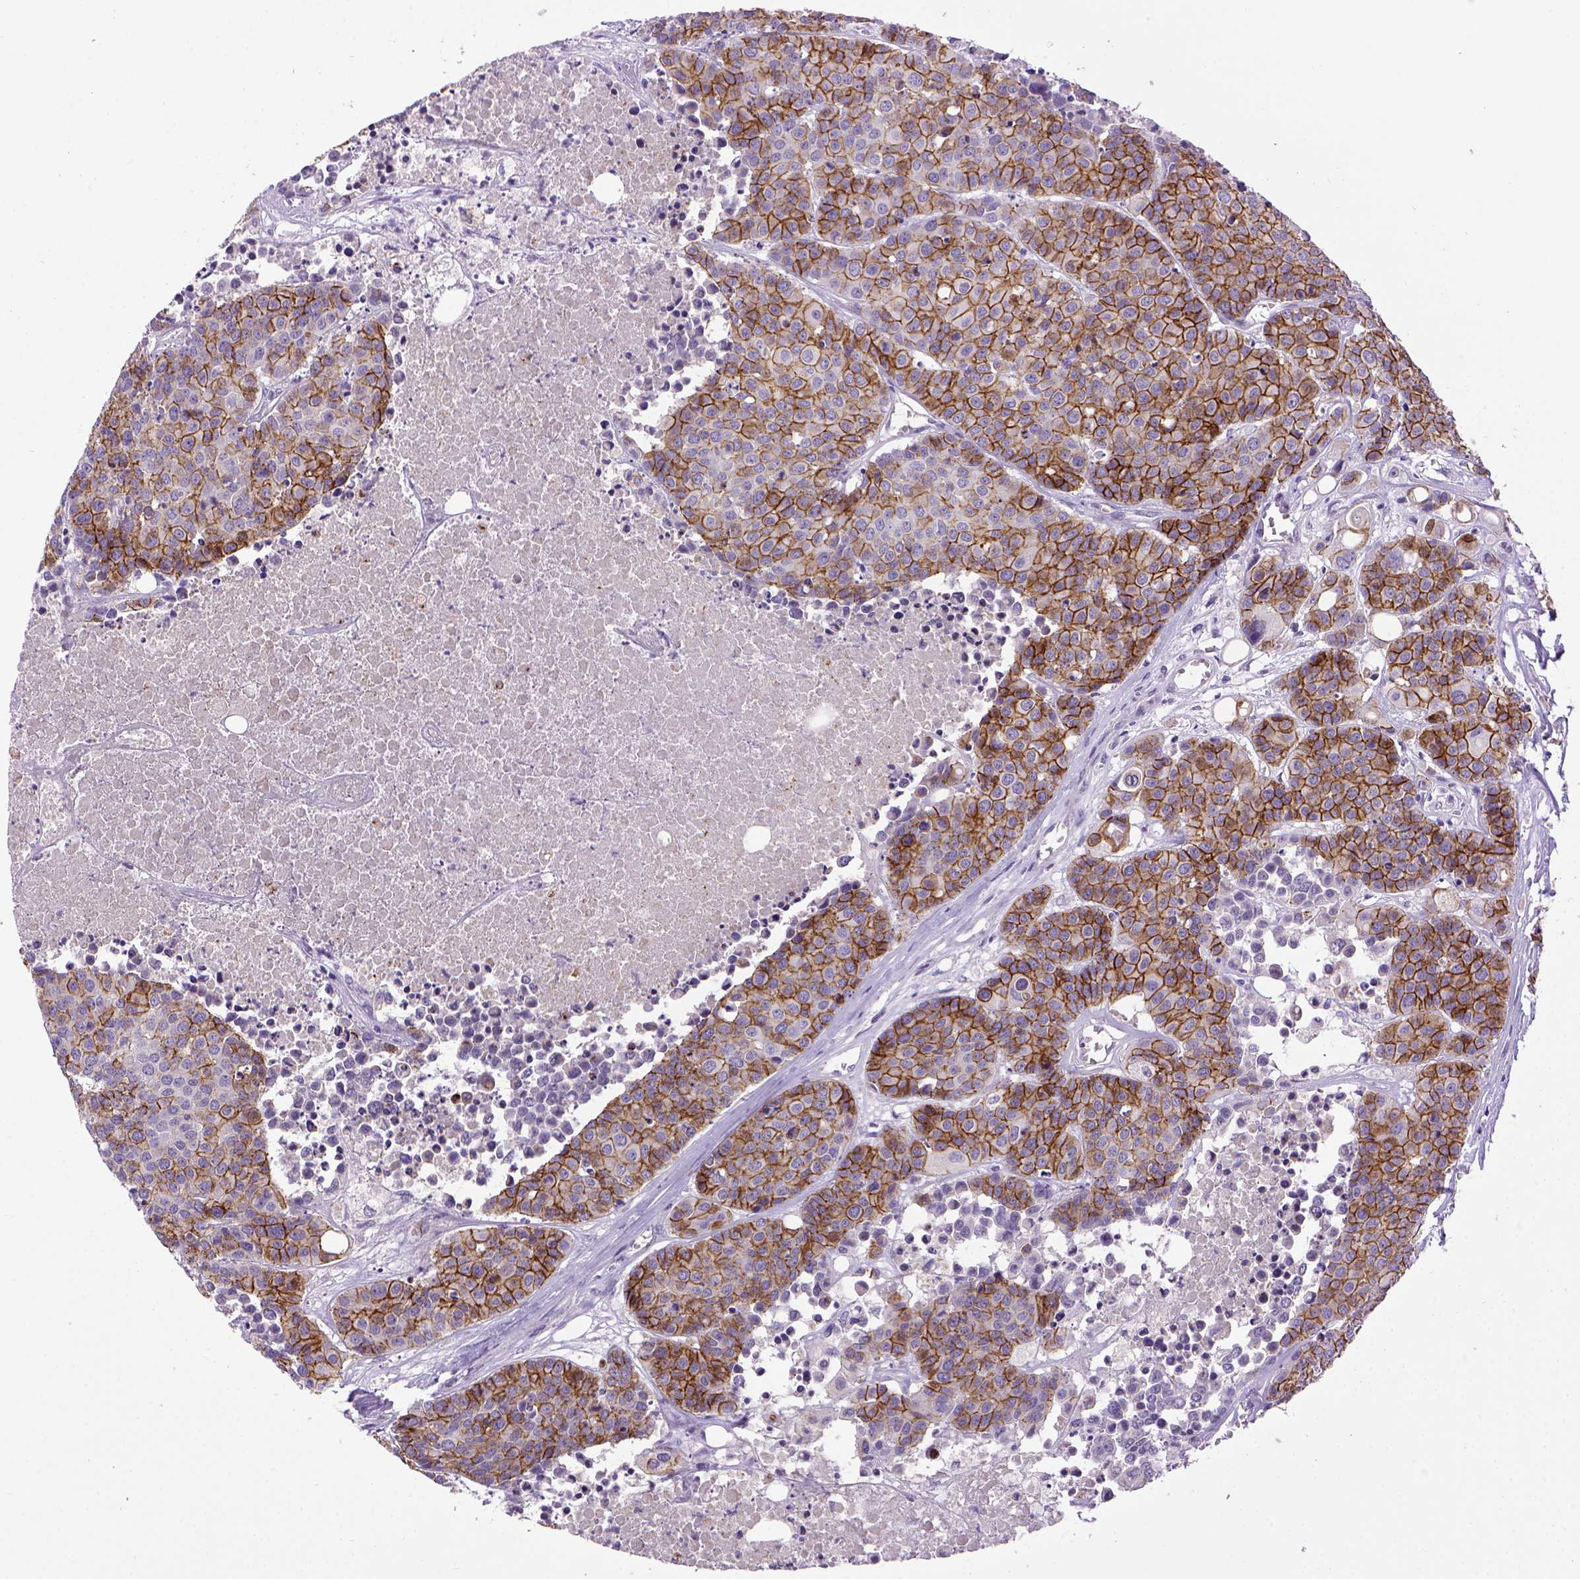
{"staining": {"intensity": "moderate", "quantity": ">75%", "location": "cytoplasmic/membranous"}, "tissue": "carcinoid", "cell_type": "Tumor cells", "image_type": "cancer", "snomed": [{"axis": "morphology", "description": "Carcinoid, malignant, NOS"}, {"axis": "topography", "description": "Colon"}], "caption": "High-power microscopy captured an immunohistochemistry (IHC) image of malignant carcinoid, revealing moderate cytoplasmic/membranous positivity in approximately >75% of tumor cells. (DAB (3,3'-diaminobenzidine) IHC with brightfield microscopy, high magnification).", "gene": "CDH1", "patient": {"sex": "male", "age": 81}}